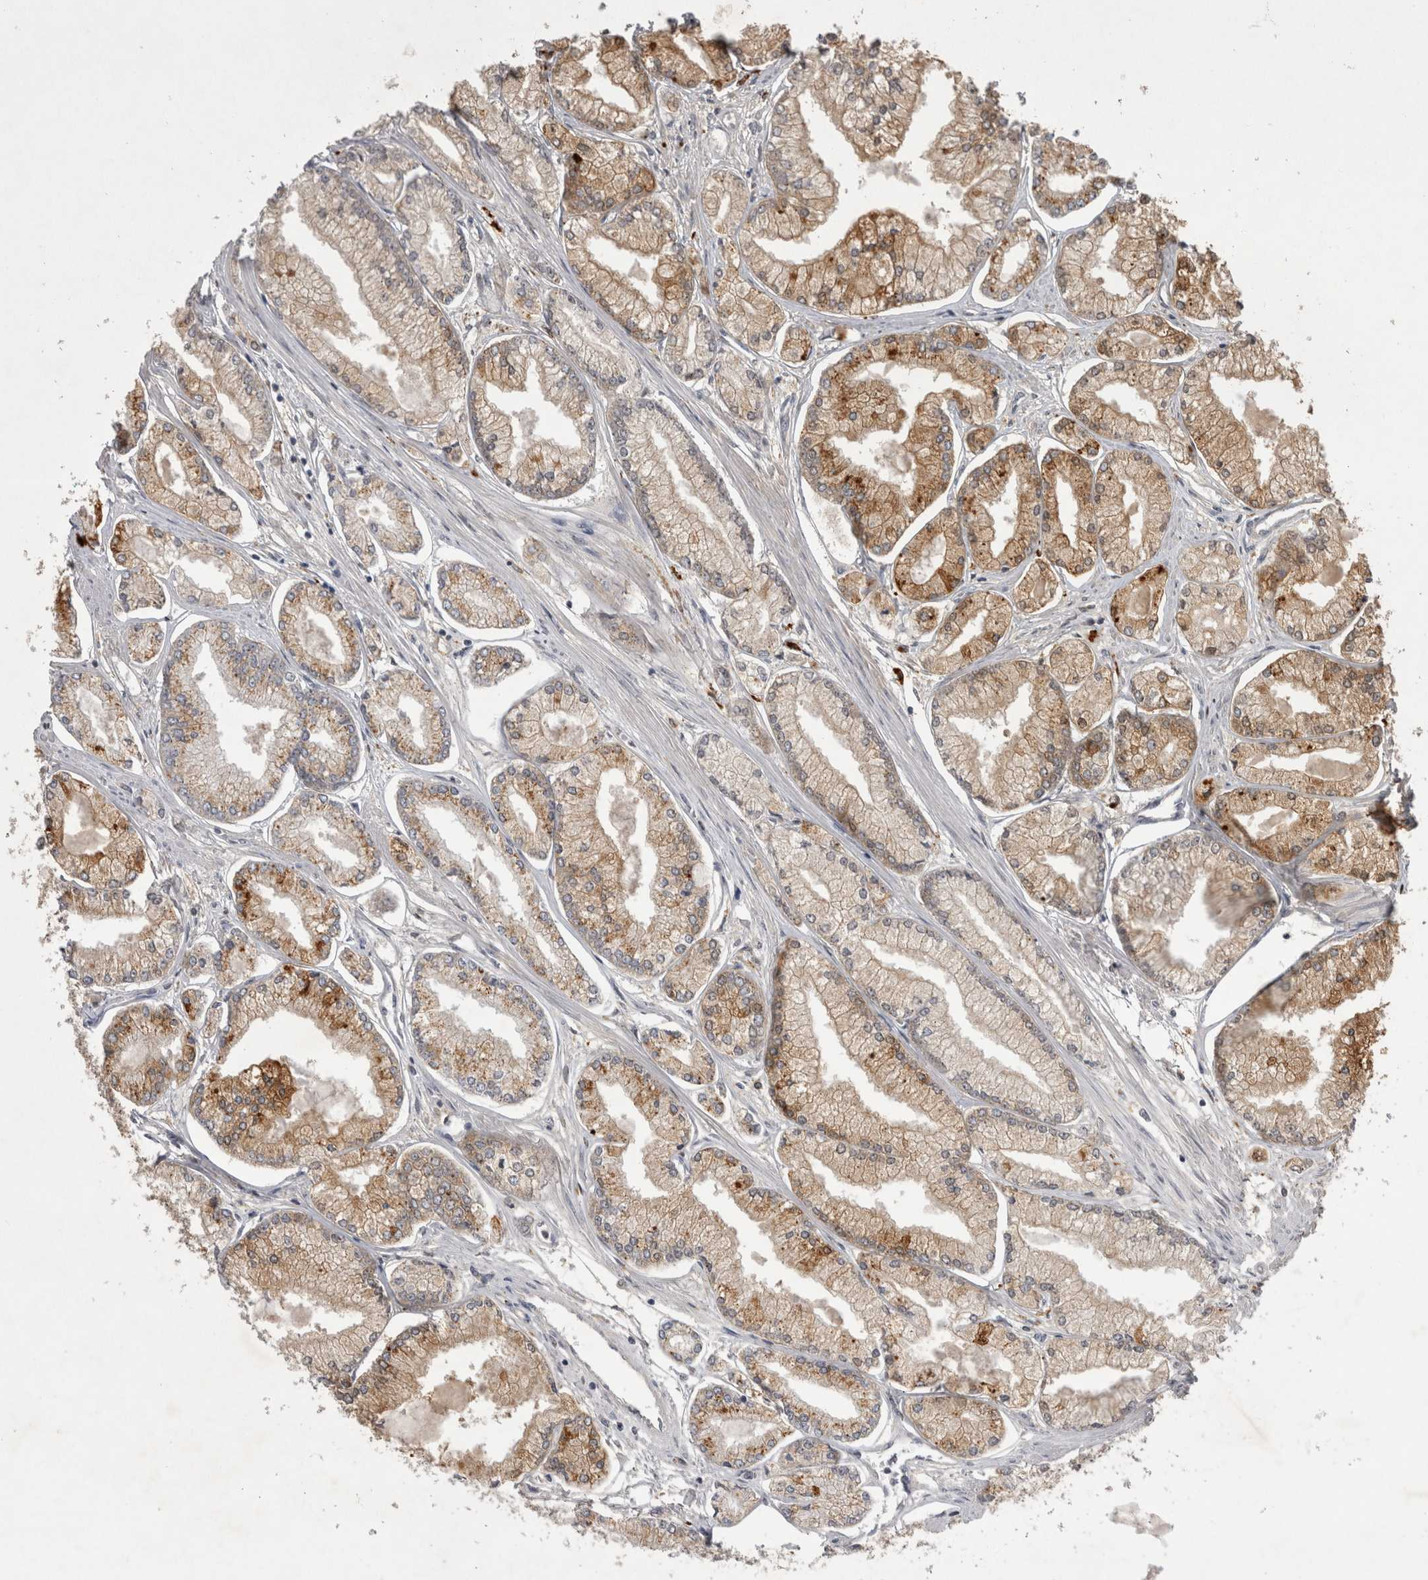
{"staining": {"intensity": "moderate", "quantity": ">75%", "location": "cytoplasmic/membranous"}, "tissue": "prostate cancer", "cell_type": "Tumor cells", "image_type": "cancer", "snomed": [{"axis": "morphology", "description": "Adenocarcinoma, Low grade"}, {"axis": "topography", "description": "Prostate"}], "caption": "Moderate cytoplasmic/membranous protein staining is seen in about >75% of tumor cells in prostate low-grade adenocarcinoma. The protein is shown in brown color, while the nuclei are stained blue.", "gene": "CTBS", "patient": {"sex": "male", "age": 52}}